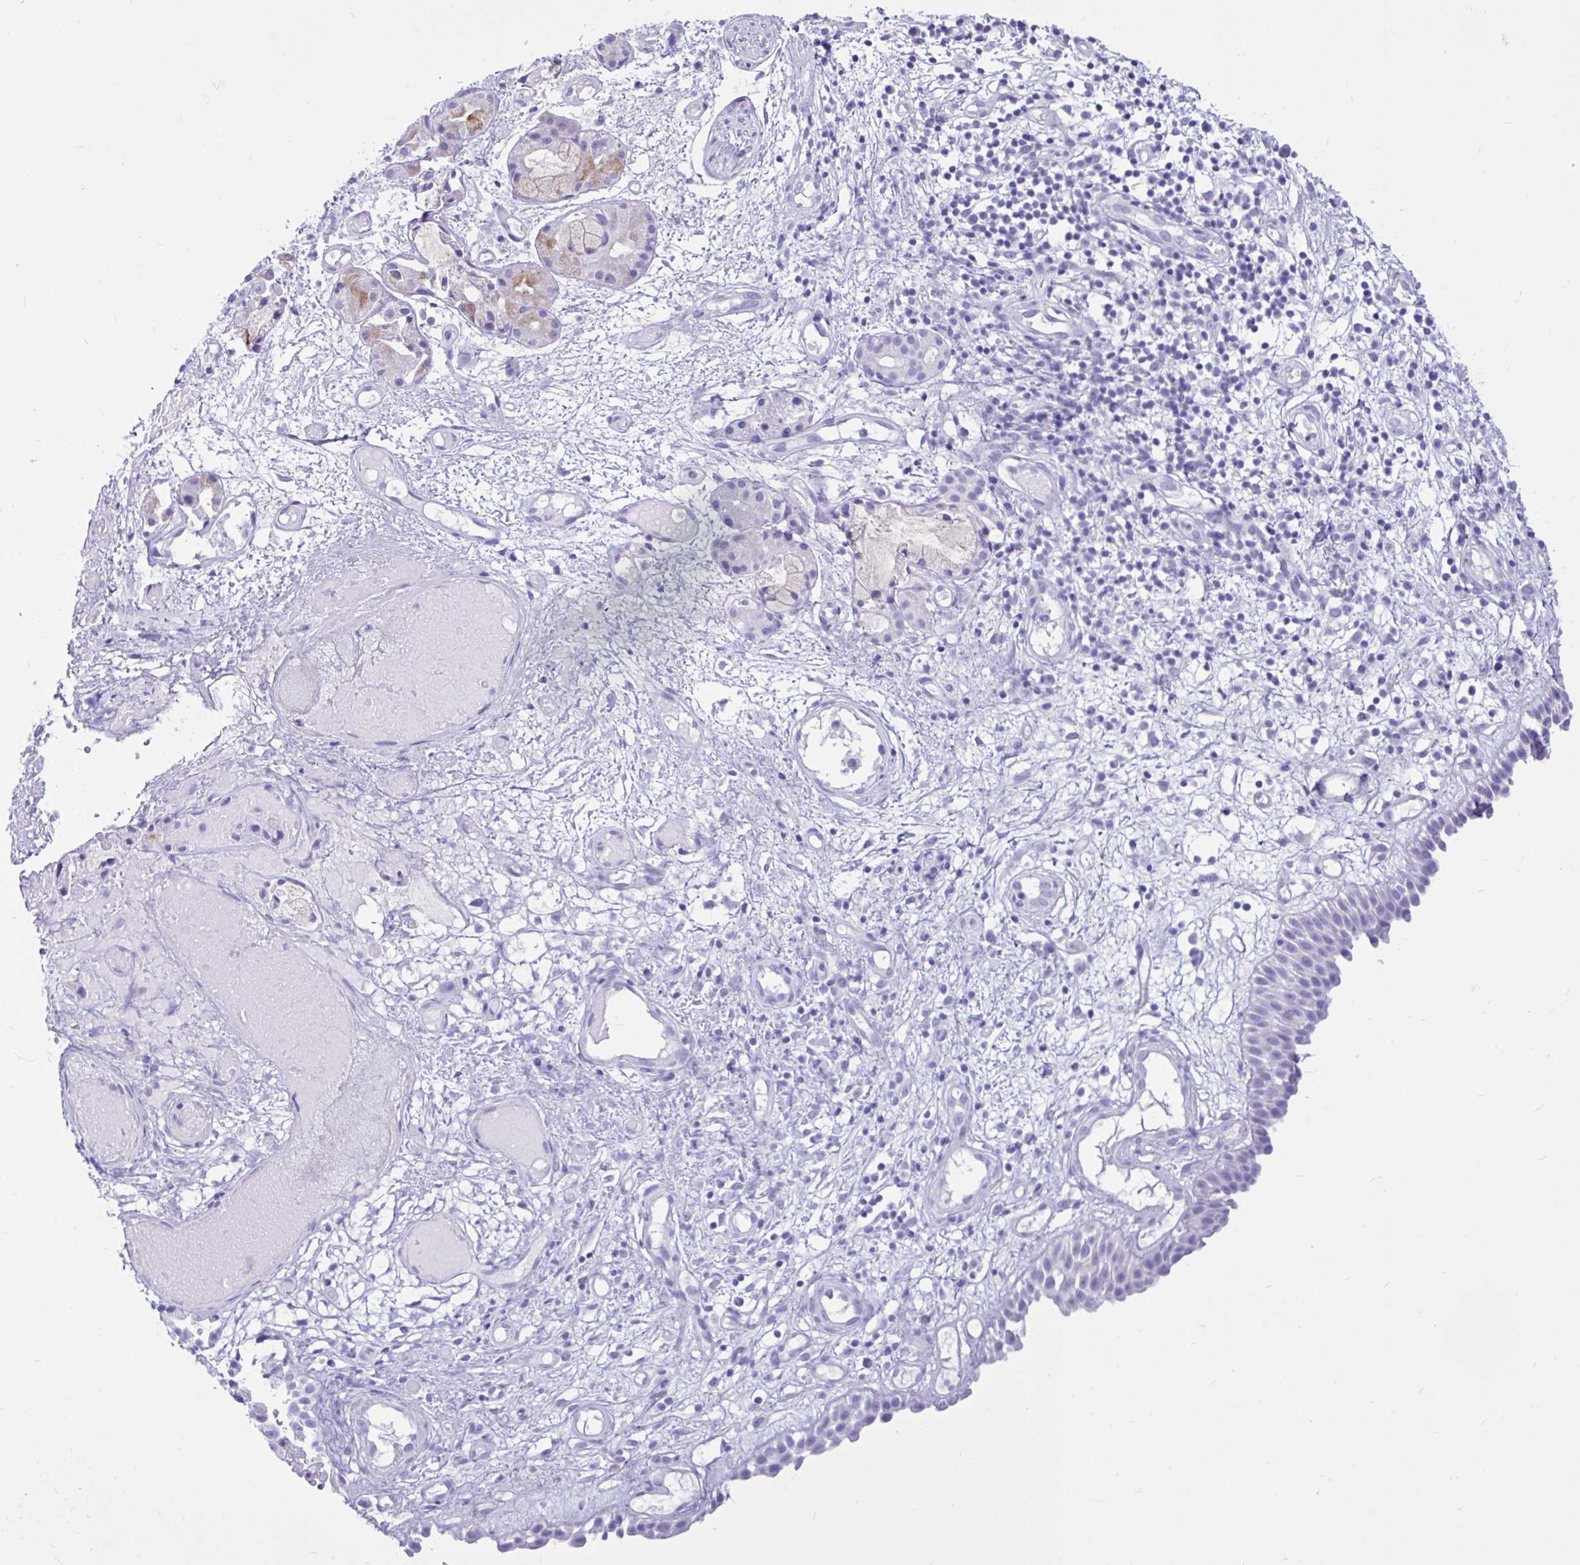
{"staining": {"intensity": "weak", "quantity": "<25%", "location": "cytoplasmic/membranous"}, "tissue": "nasopharynx", "cell_type": "Respiratory epithelial cells", "image_type": "normal", "snomed": [{"axis": "morphology", "description": "Normal tissue, NOS"}, {"axis": "morphology", "description": "Inflammation, NOS"}, {"axis": "topography", "description": "Nasopharynx"}], "caption": "Immunohistochemistry photomicrograph of benign nasopharynx: nasopharynx stained with DAB (3,3'-diaminobenzidine) demonstrates no significant protein staining in respiratory epithelial cells. (Stains: DAB immunohistochemistry with hematoxylin counter stain, Microscopy: brightfield microscopy at high magnification).", "gene": "CYP19A1", "patient": {"sex": "male", "age": 54}}